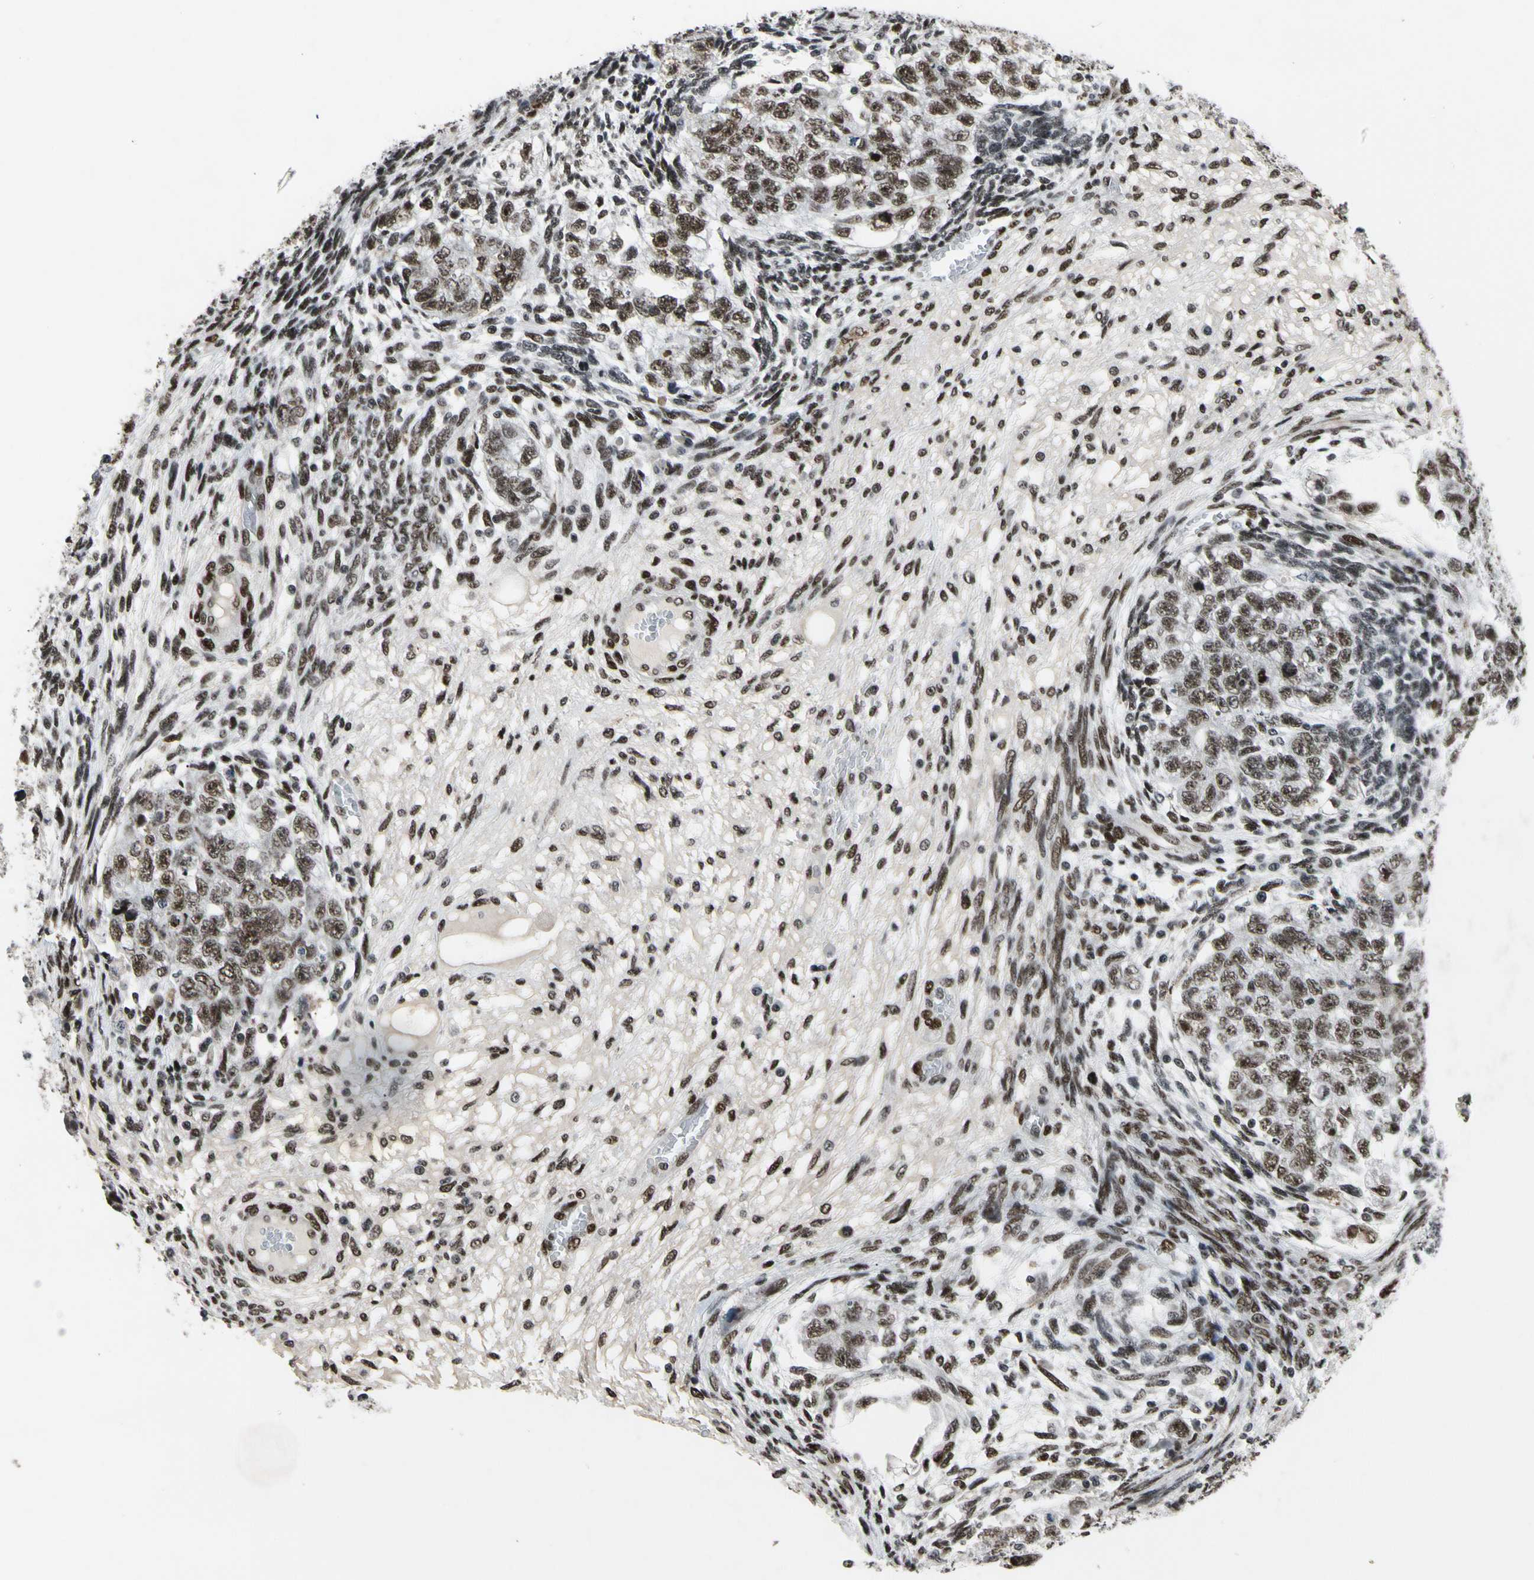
{"staining": {"intensity": "strong", "quantity": ">75%", "location": "nuclear"}, "tissue": "testis cancer", "cell_type": "Tumor cells", "image_type": "cancer", "snomed": [{"axis": "morphology", "description": "Normal tissue, NOS"}, {"axis": "morphology", "description": "Carcinoma, Embryonal, NOS"}, {"axis": "topography", "description": "Testis"}], "caption": "Immunohistochemical staining of human embryonal carcinoma (testis) exhibits strong nuclear protein positivity in approximately >75% of tumor cells.", "gene": "RECQL", "patient": {"sex": "male", "age": 36}}